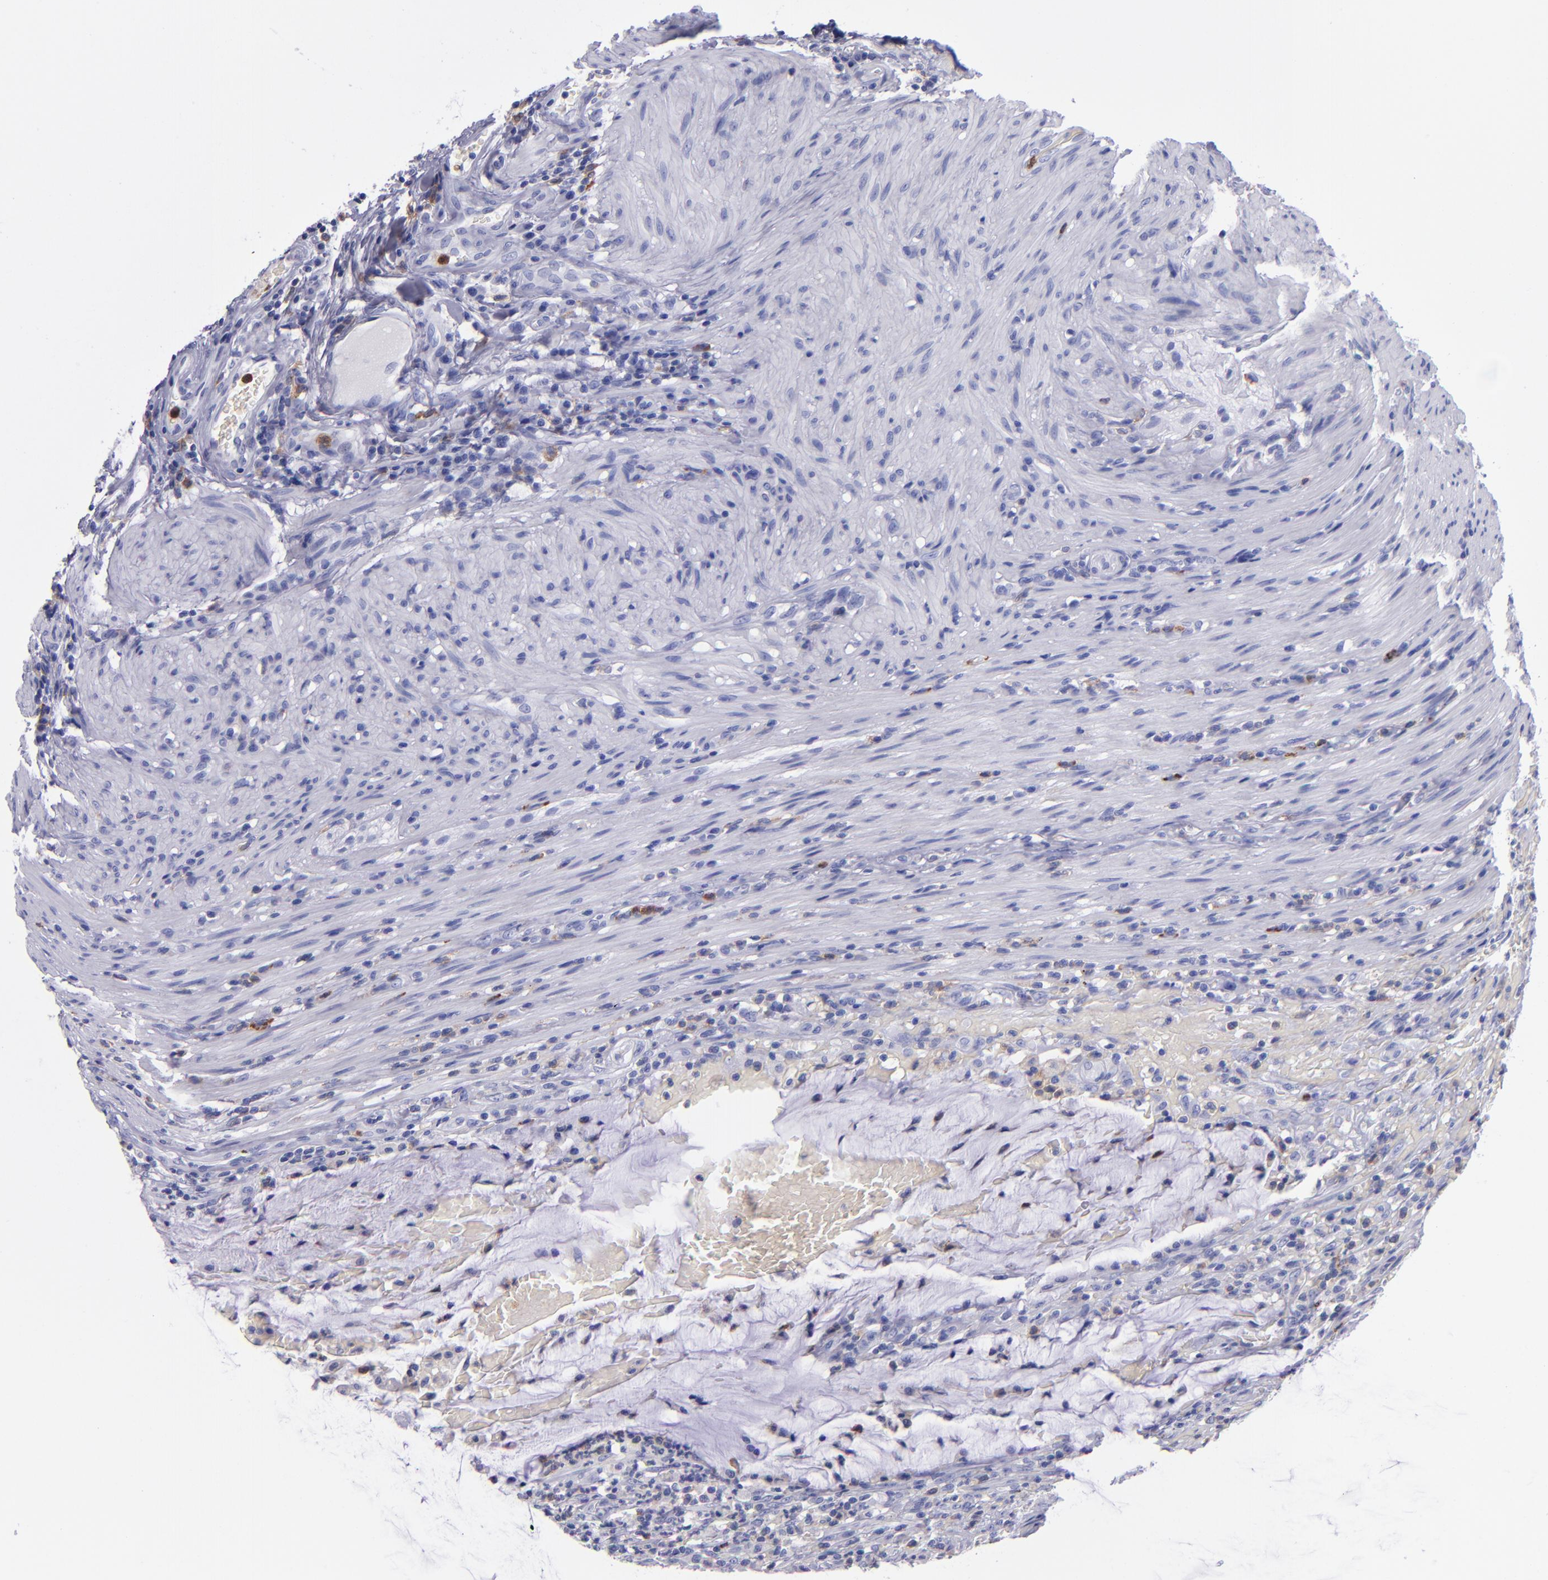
{"staining": {"intensity": "negative", "quantity": "none", "location": "none"}, "tissue": "colorectal cancer", "cell_type": "Tumor cells", "image_type": "cancer", "snomed": [{"axis": "morphology", "description": "Adenocarcinoma, NOS"}, {"axis": "topography", "description": "Colon"}], "caption": "Immunohistochemical staining of human adenocarcinoma (colorectal) shows no significant staining in tumor cells.", "gene": "CR1", "patient": {"sex": "male", "age": 54}}